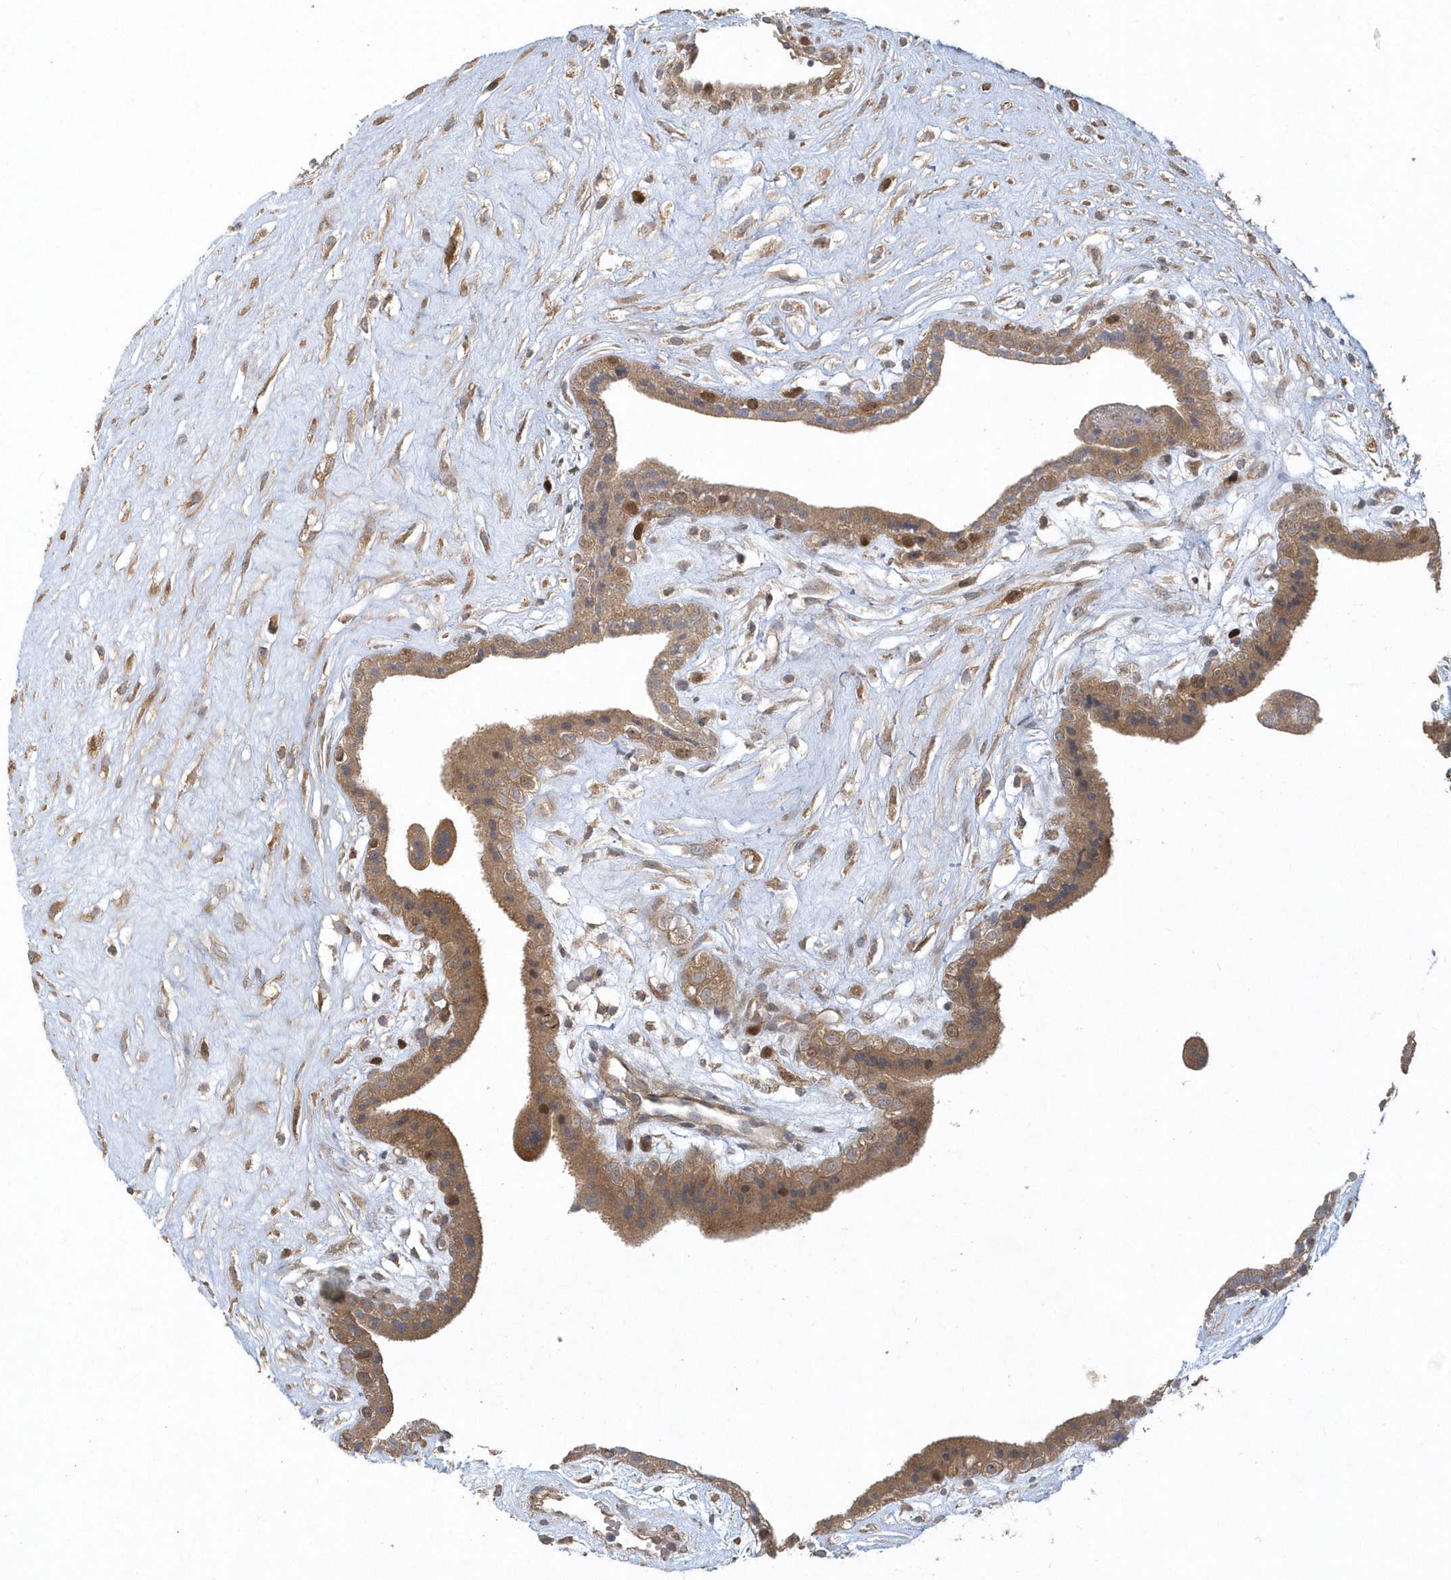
{"staining": {"intensity": "moderate", "quantity": ">75%", "location": "cytoplasmic/membranous"}, "tissue": "placenta", "cell_type": "Decidual cells", "image_type": "normal", "snomed": [{"axis": "morphology", "description": "Normal tissue, NOS"}, {"axis": "topography", "description": "Placenta"}], "caption": "Decidual cells reveal medium levels of moderate cytoplasmic/membranous positivity in approximately >75% of cells in unremarkable human placenta.", "gene": "TRAIP", "patient": {"sex": "female", "age": 18}}